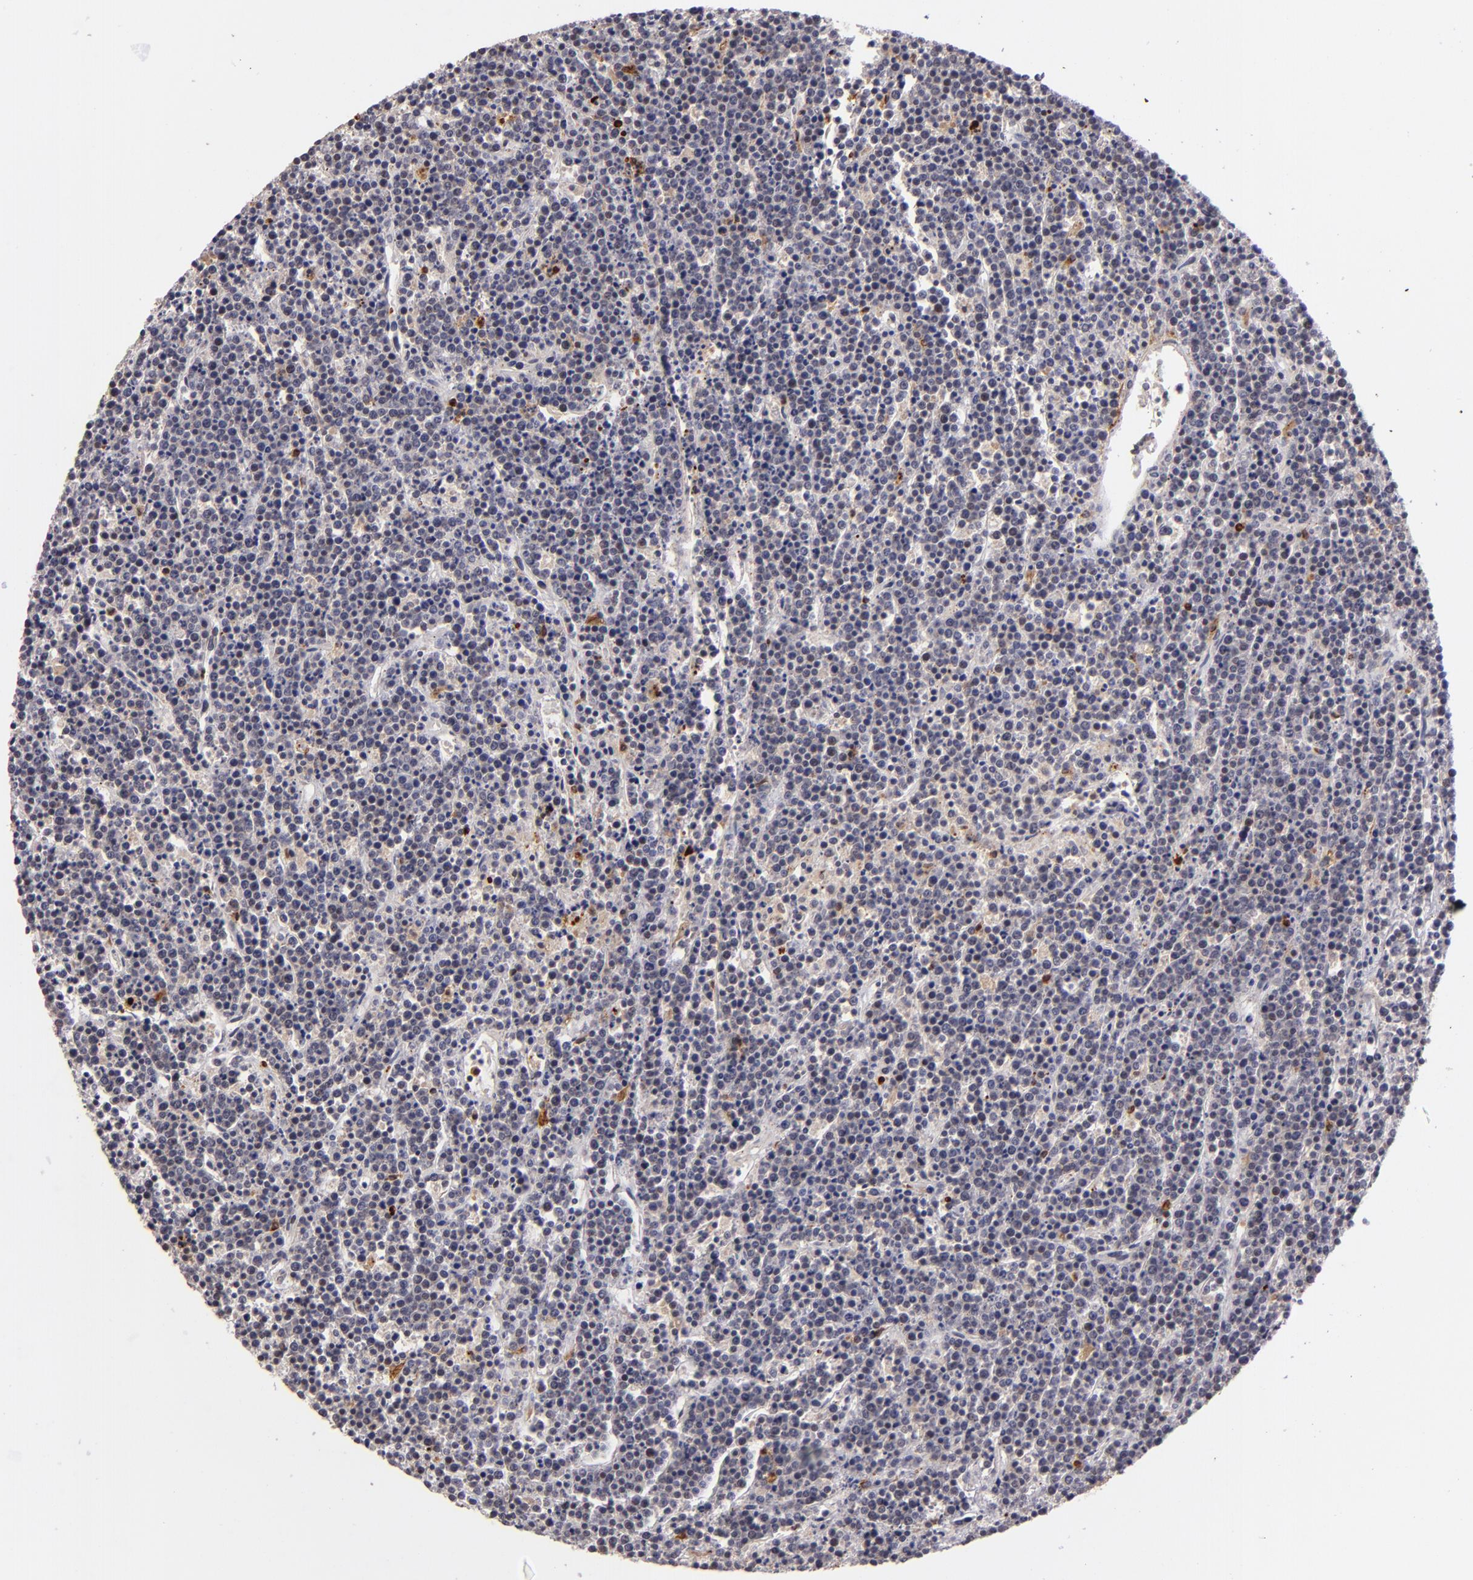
{"staining": {"intensity": "negative", "quantity": "none", "location": "none"}, "tissue": "lymphoma", "cell_type": "Tumor cells", "image_type": "cancer", "snomed": [{"axis": "morphology", "description": "Malignant lymphoma, non-Hodgkin's type, High grade"}, {"axis": "topography", "description": "Ovary"}], "caption": "Immunohistochemistry photomicrograph of lymphoma stained for a protein (brown), which exhibits no positivity in tumor cells.", "gene": "RXRG", "patient": {"sex": "female", "age": 56}}